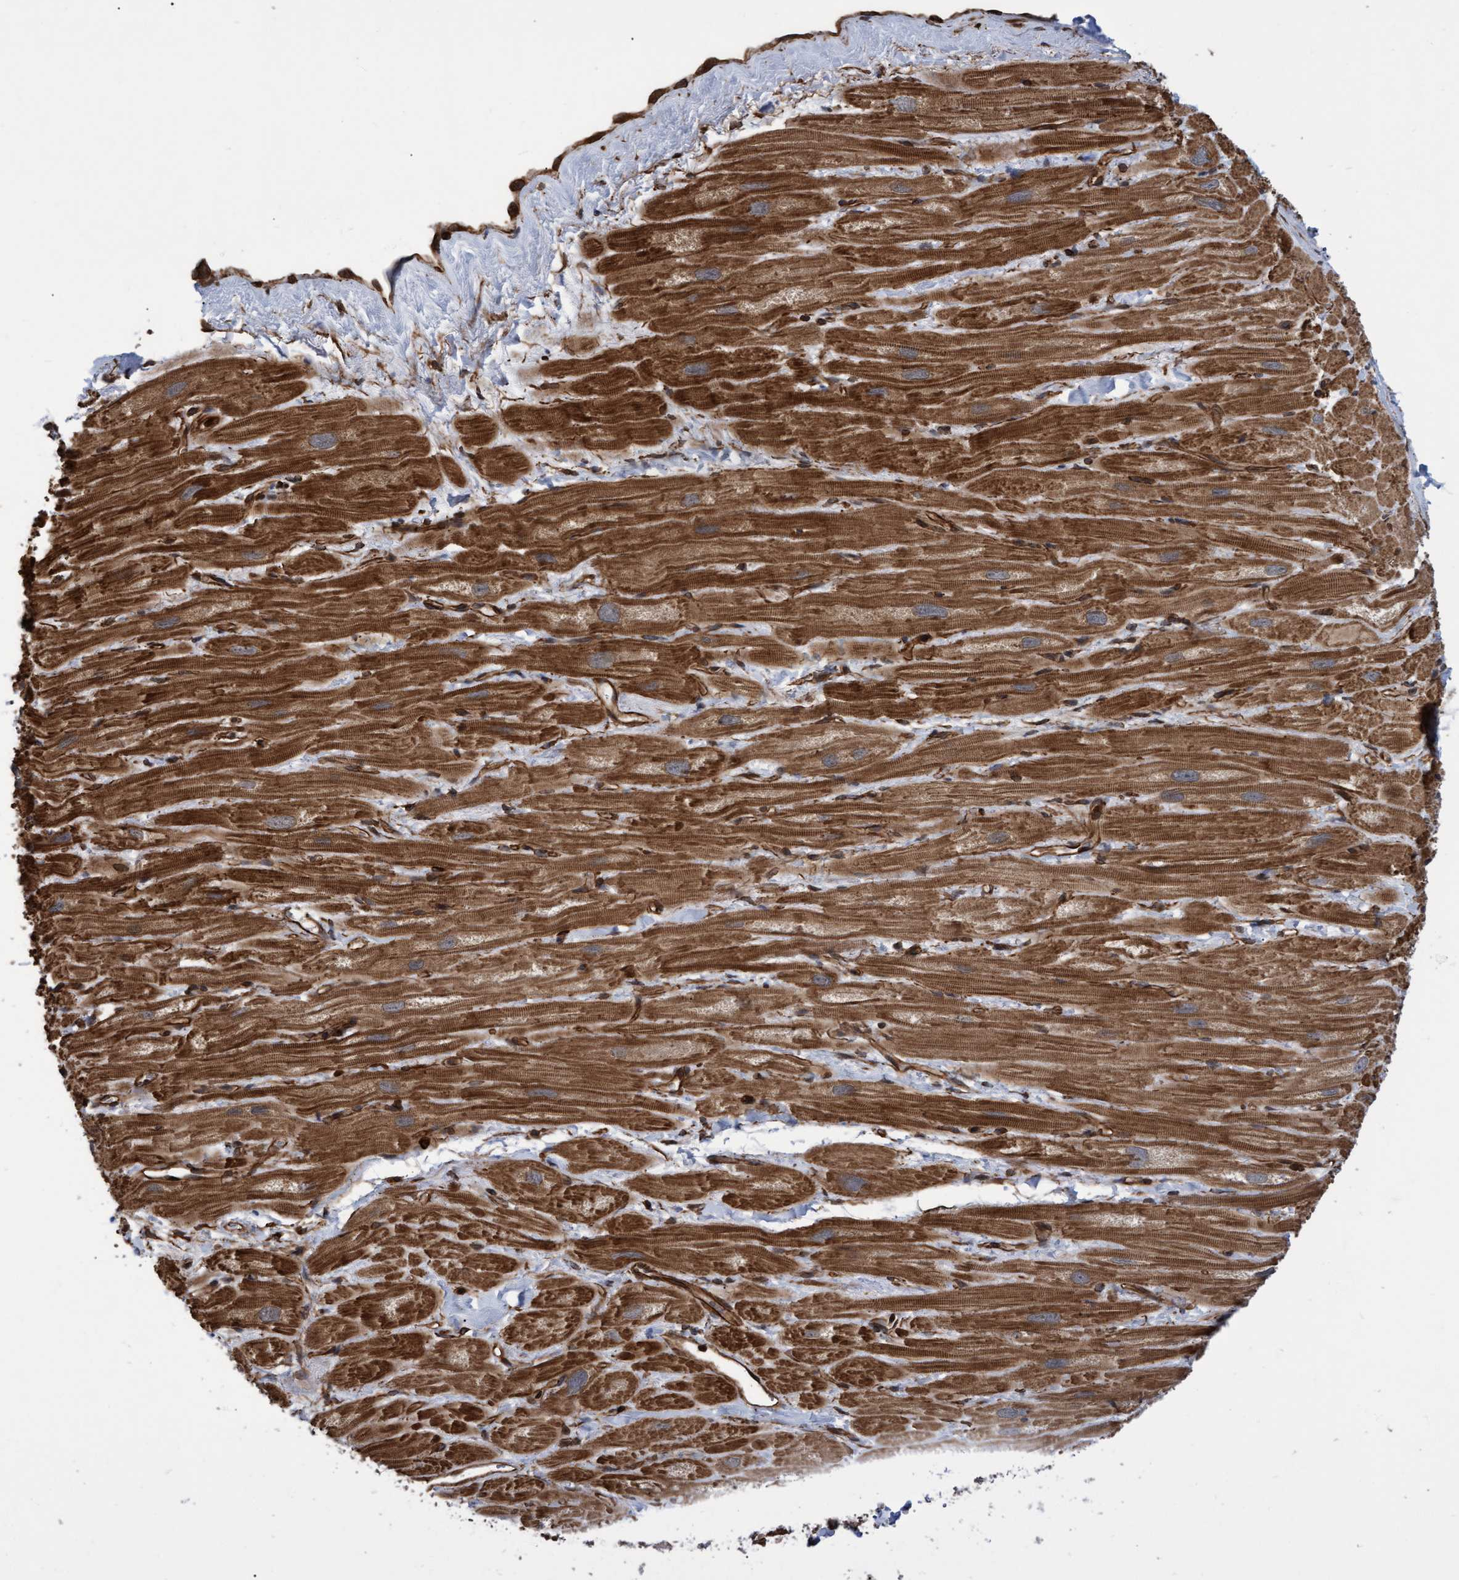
{"staining": {"intensity": "strong", "quantity": ">75%", "location": "cytoplasmic/membranous"}, "tissue": "heart muscle", "cell_type": "Cardiomyocytes", "image_type": "normal", "snomed": [{"axis": "morphology", "description": "Normal tissue, NOS"}, {"axis": "topography", "description": "Heart"}], "caption": "Heart muscle stained with a protein marker displays strong staining in cardiomyocytes.", "gene": "TNFRSF10B", "patient": {"sex": "male", "age": 49}}